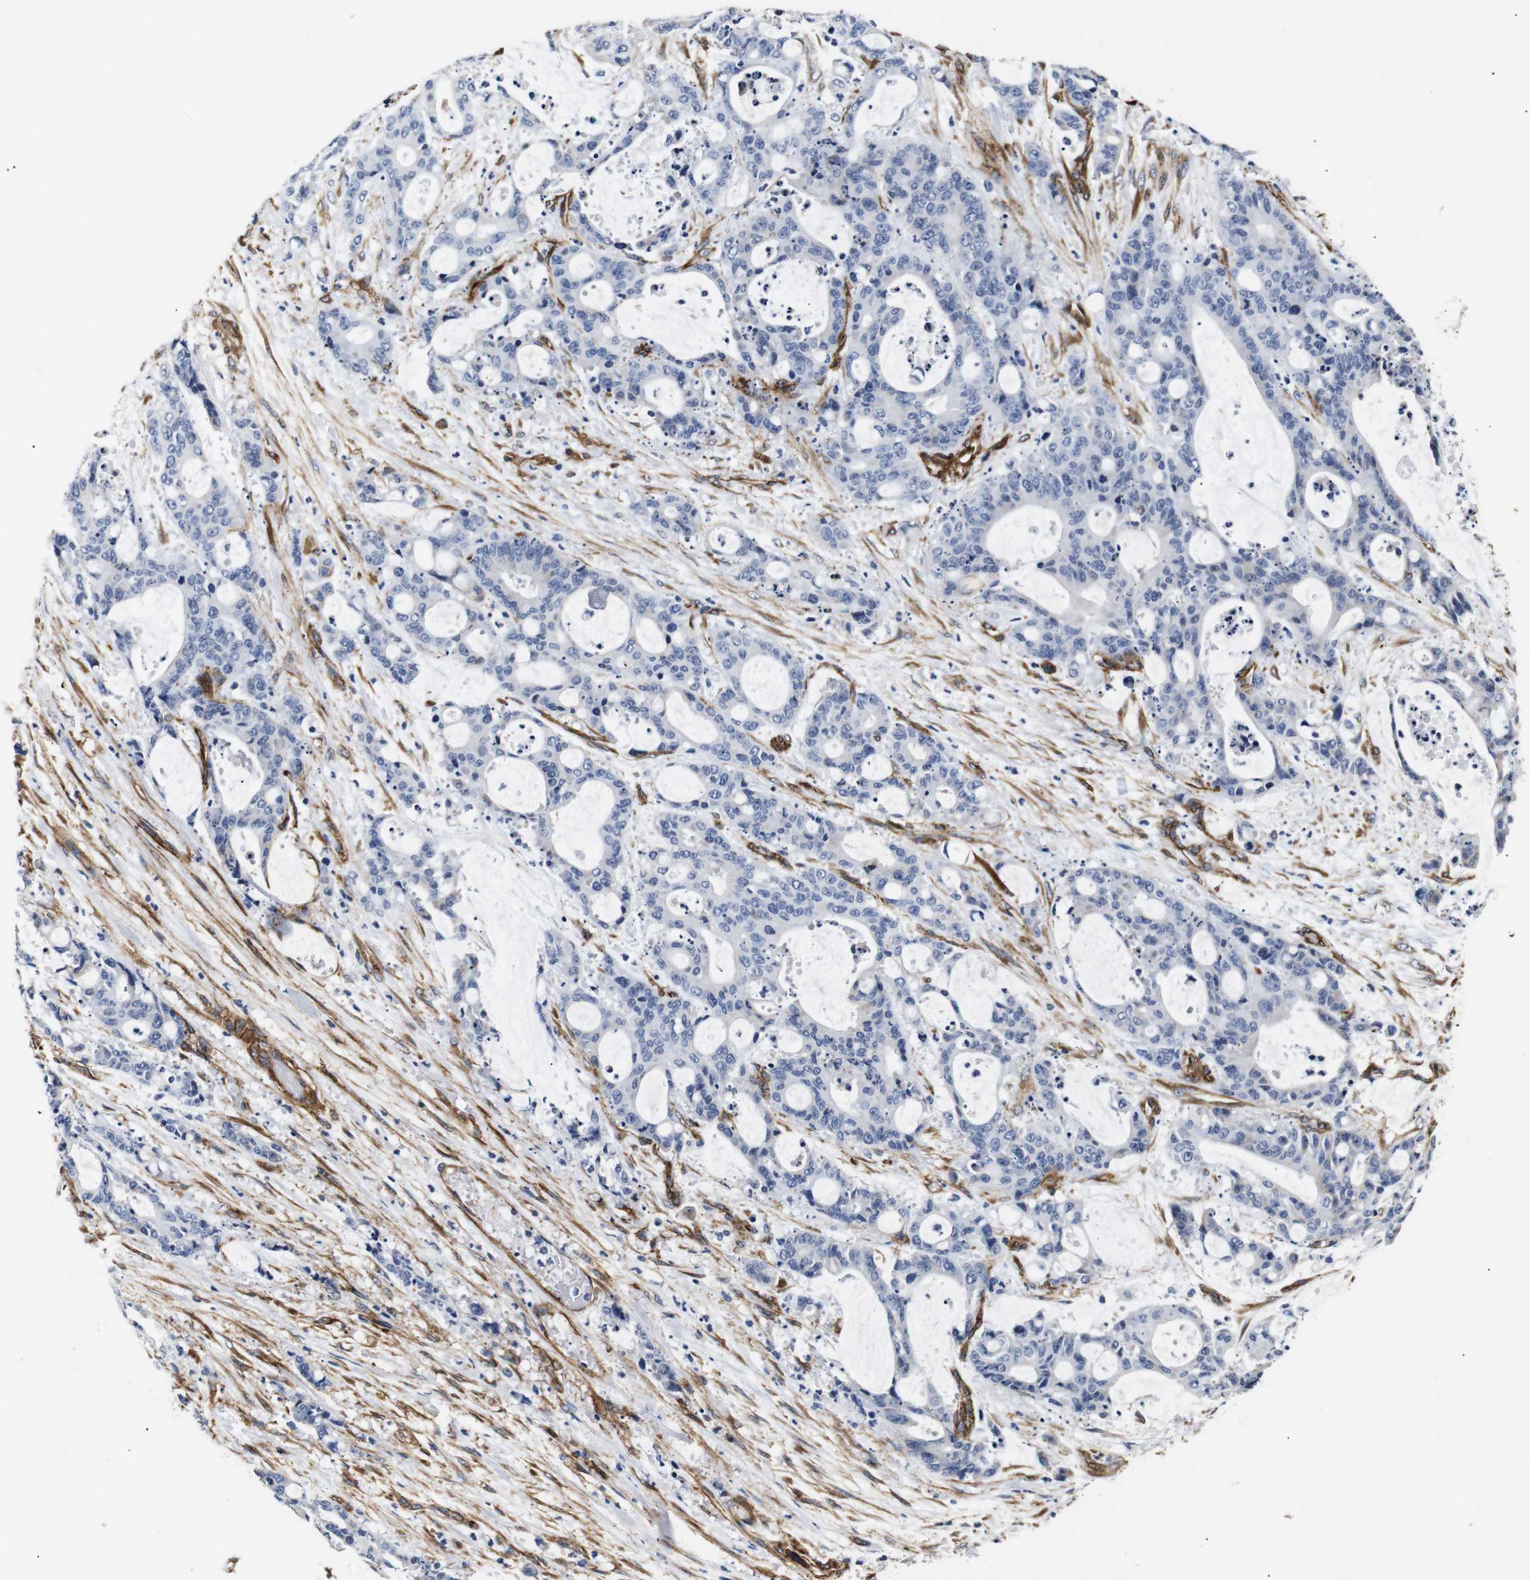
{"staining": {"intensity": "negative", "quantity": "none", "location": "none"}, "tissue": "liver cancer", "cell_type": "Tumor cells", "image_type": "cancer", "snomed": [{"axis": "morphology", "description": "Normal tissue, NOS"}, {"axis": "morphology", "description": "Cholangiocarcinoma"}, {"axis": "topography", "description": "Liver"}, {"axis": "topography", "description": "Peripheral nerve tissue"}], "caption": "This image is of cholangiocarcinoma (liver) stained with immunohistochemistry (IHC) to label a protein in brown with the nuclei are counter-stained blue. There is no staining in tumor cells.", "gene": "CAV2", "patient": {"sex": "female", "age": 73}}